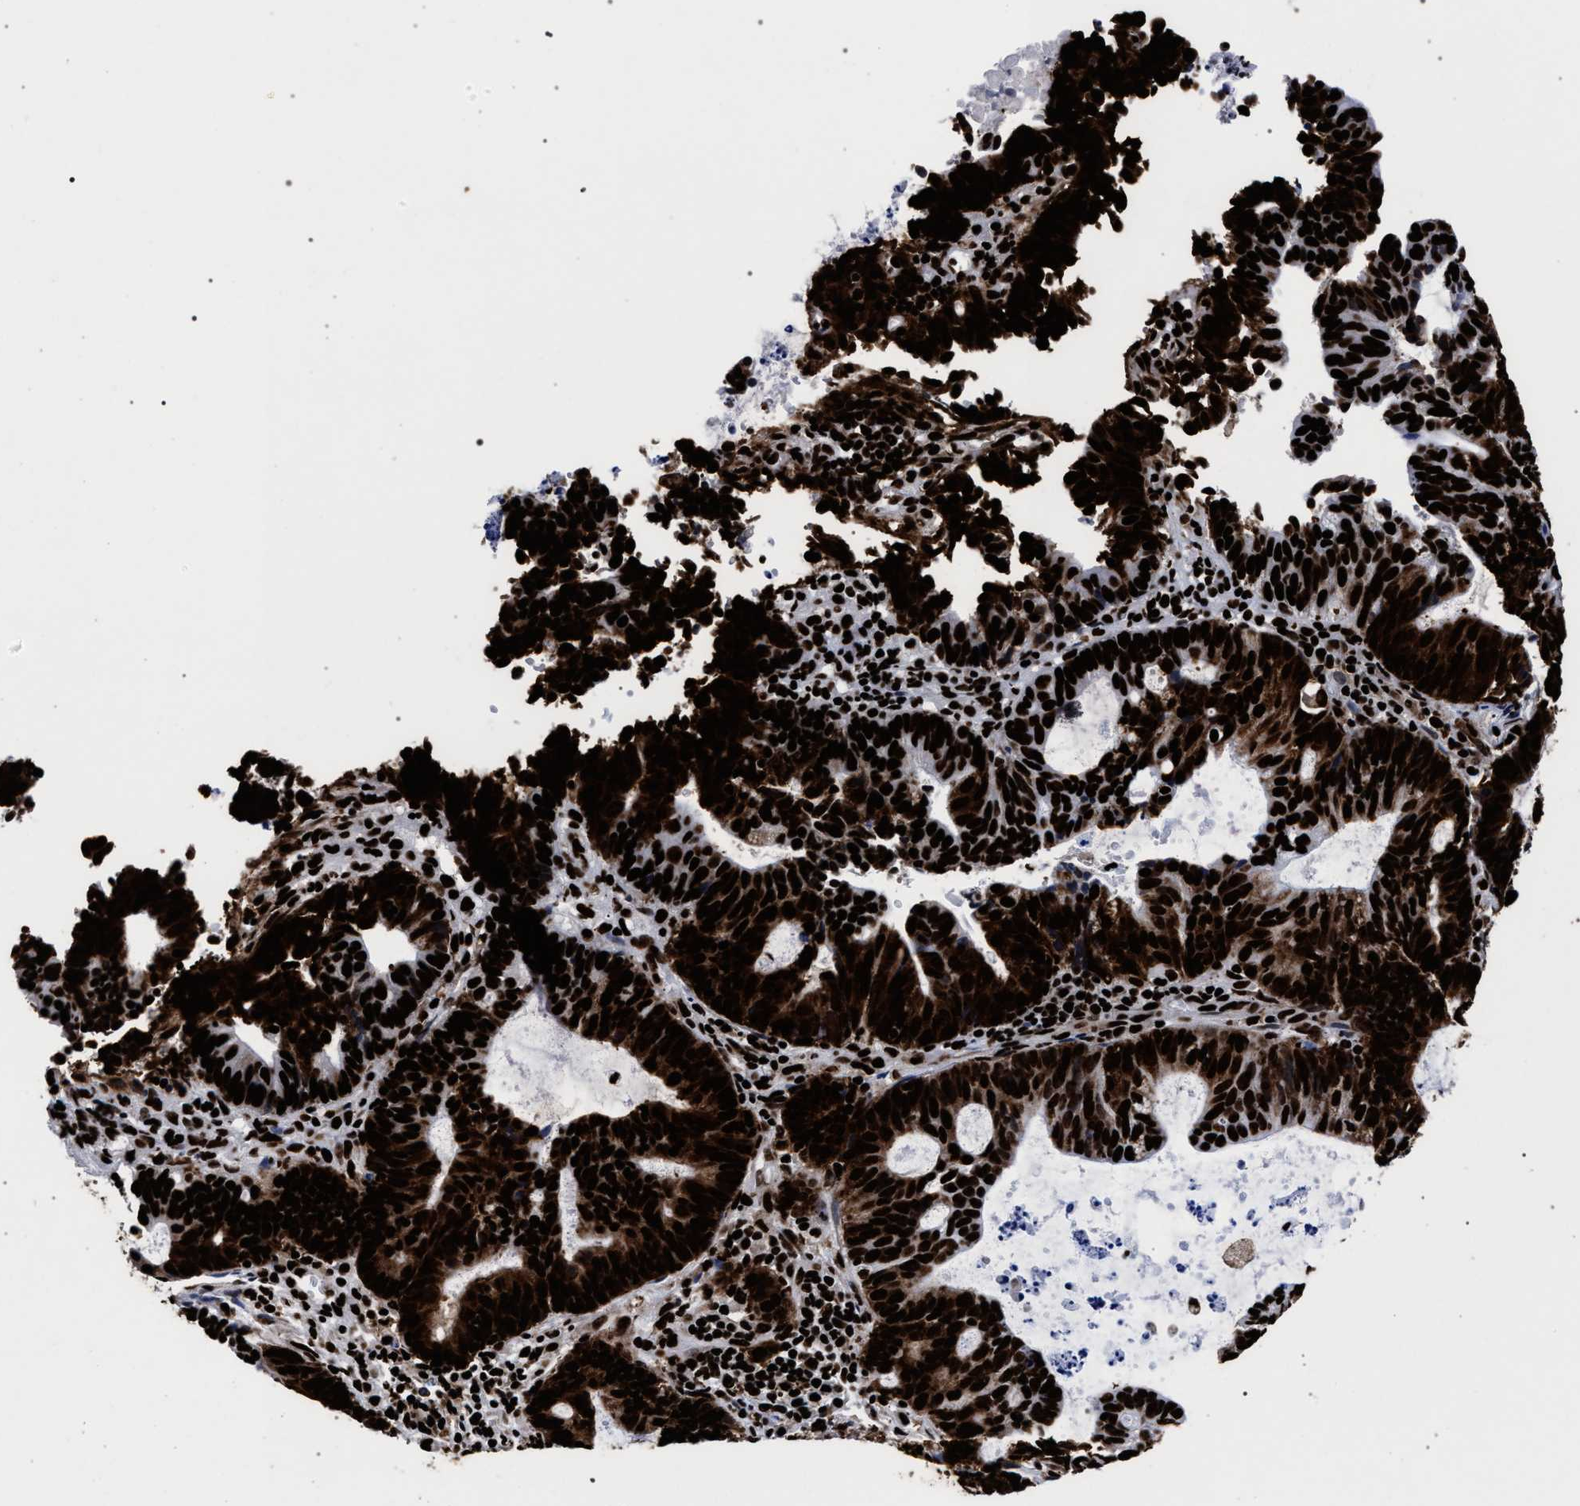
{"staining": {"intensity": "strong", "quantity": ">75%", "location": "cytoplasmic/membranous,nuclear"}, "tissue": "endometrial cancer", "cell_type": "Tumor cells", "image_type": "cancer", "snomed": [{"axis": "morphology", "description": "Adenocarcinoma, NOS"}, {"axis": "topography", "description": "Uterus"}], "caption": "DAB (3,3'-diaminobenzidine) immunohistochemical staining of human endometrial adenocarcinoma shows strong cytoplasmic/membranous and nuclear protein staining in approximately >75% of tumor cells. Using DAB (brown) and hematoxylin (blue) stains, captured at high magnification using brightfield microscopy.", "gene": "HNRNPA1", "patient": {"sex": "female", "age": 83}}